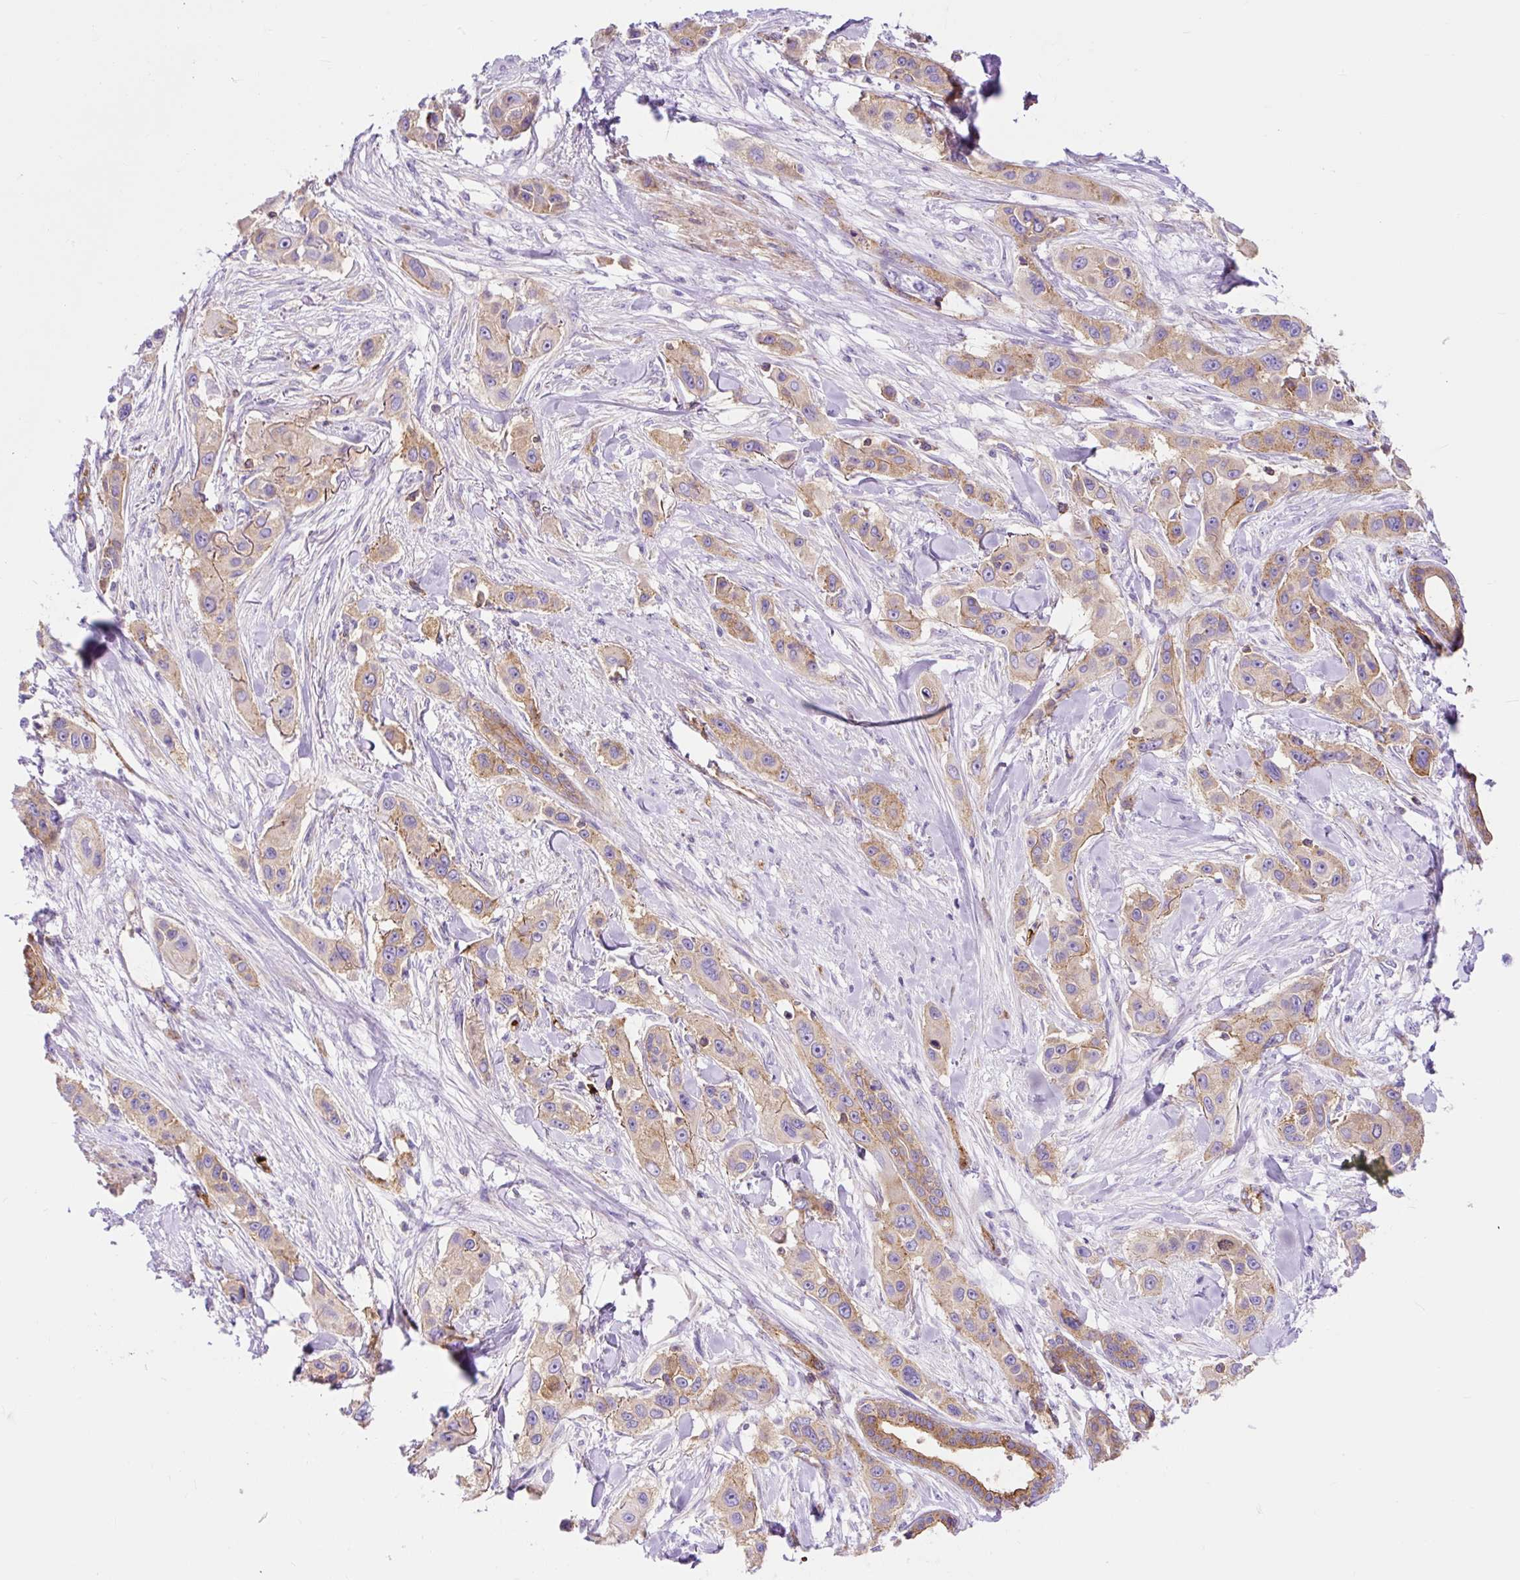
{"staining": {"intensity": "moderate", "quantity": ">75%", "location": "cytoplasmic/membranous"}, "tissue": "skin cancer", "cell_type": "Tumor cells", "image_type": "cancer", "snomed": [{"axis": "morphology", "description": "Squamous cell carcinoma, NOS"}, {"axis": "topography", "description": "Skin"}], "caption": "A brown stain labels moderate cytoplasmic/membranous expression of a protein in skin squamous cell carcinoma tumor cells. The staining was performed using DAB, with brown indicating positive protein expression. Nuclei are stained blue with hematoxylin.", "gene": "HIP1R", "patient": {"sex": "male", "age": 63}}